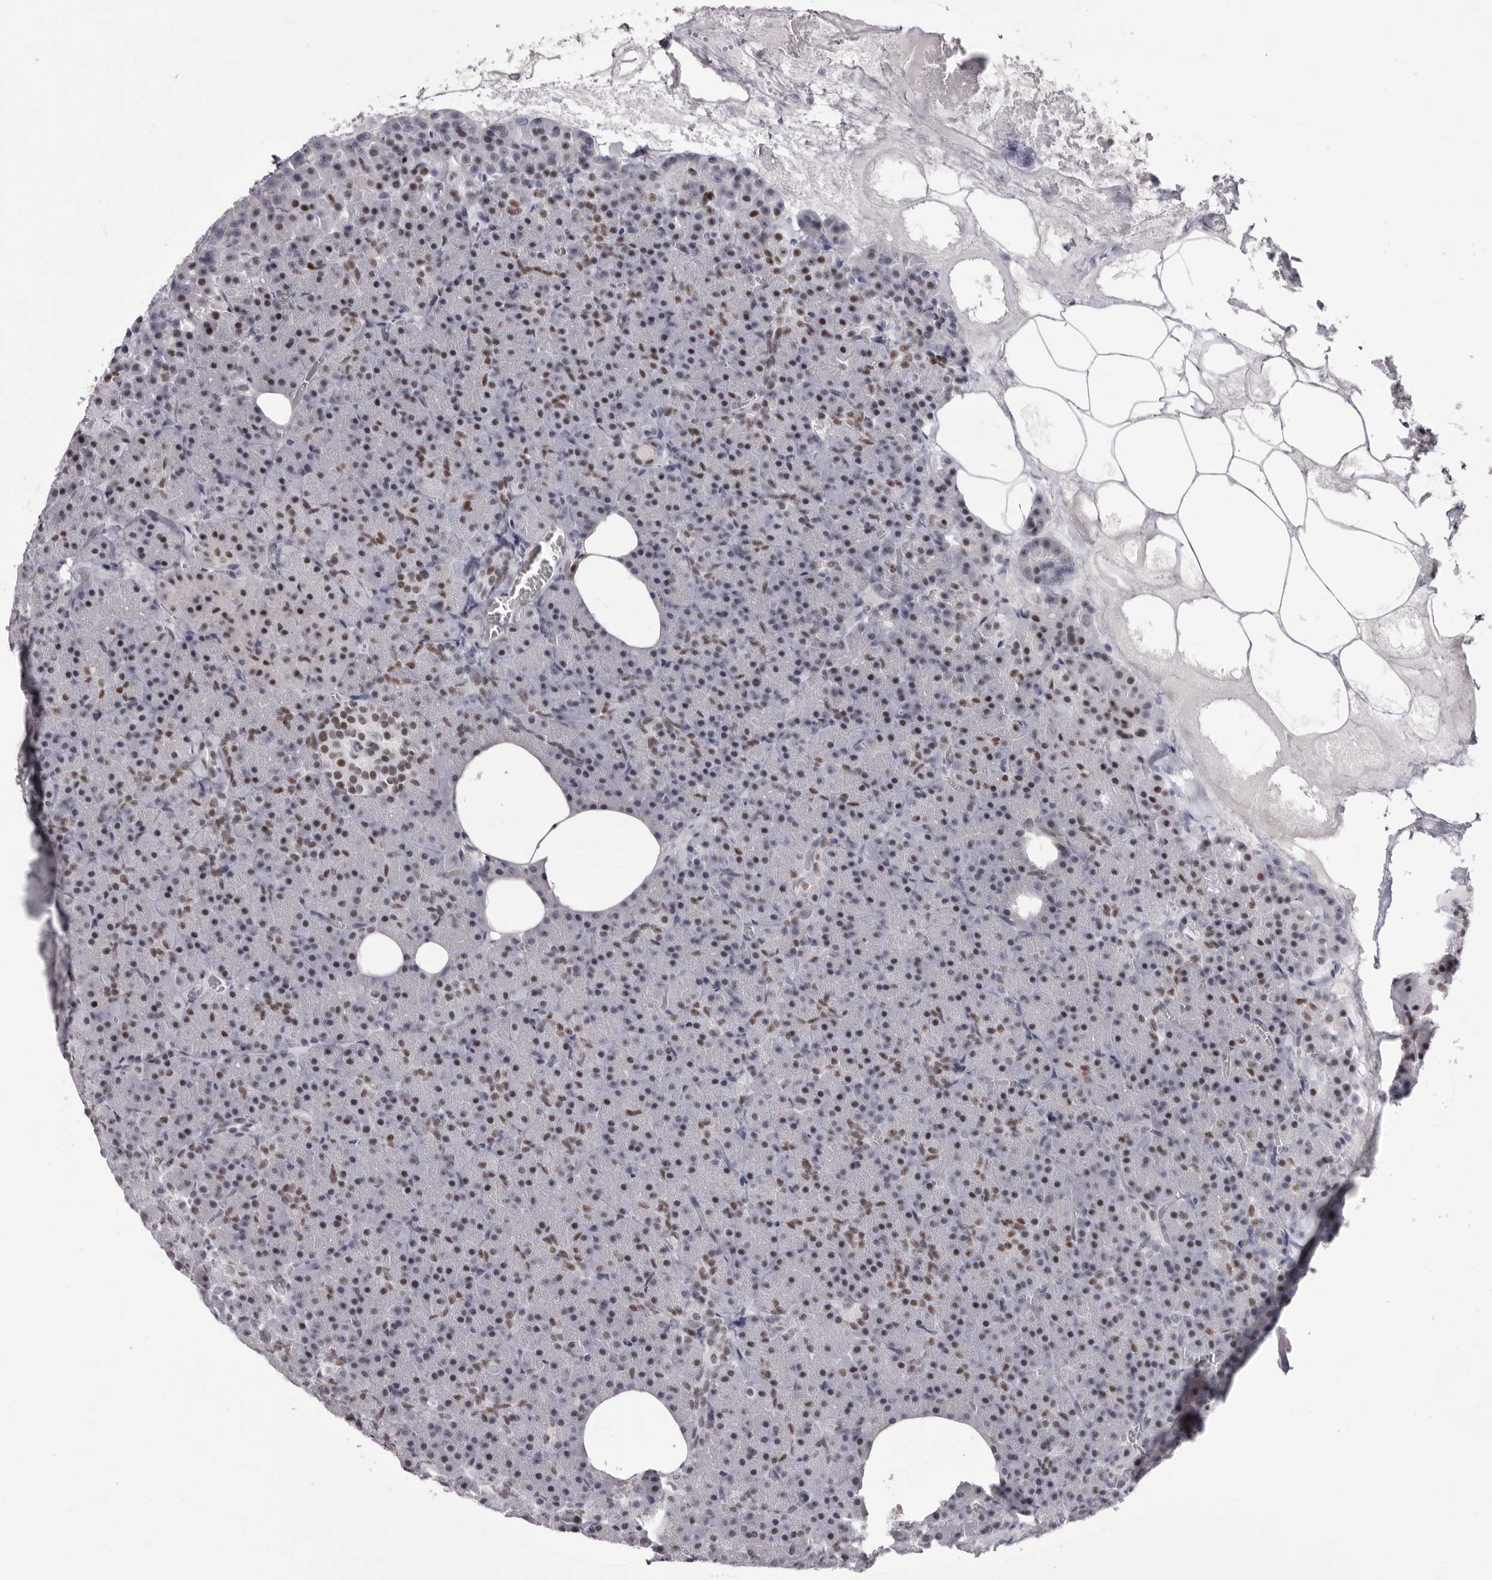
{"staining": {"intensity": "moderate", "quantity": "<25%", "location": "nuclear"}, "tissue": "pancreas", "cell_type": "Exocrine glandular cells", "image_type": "normal", "snomed": [{"axis": "morphology", "description": "Normal tissue, NOS"}, {"axis": "morphology", "description": "Carcinoid, malignant, NOS"}, {"axis": "topography", "description": "Pancreas"}], "caption": "DAB (3,3'-diaminobenzidine) immunohistochemical staining of normal pancreas shows moderate nuclear protein staining in approximately <25% of exocrine glandular cells. The protein is stained brown, and the nuclei are stained in blue (DAB IHC with brightfield microscopy, high magnification).", "gene": "ZNF326", "patient": {"sex": "female", "age": 35}}